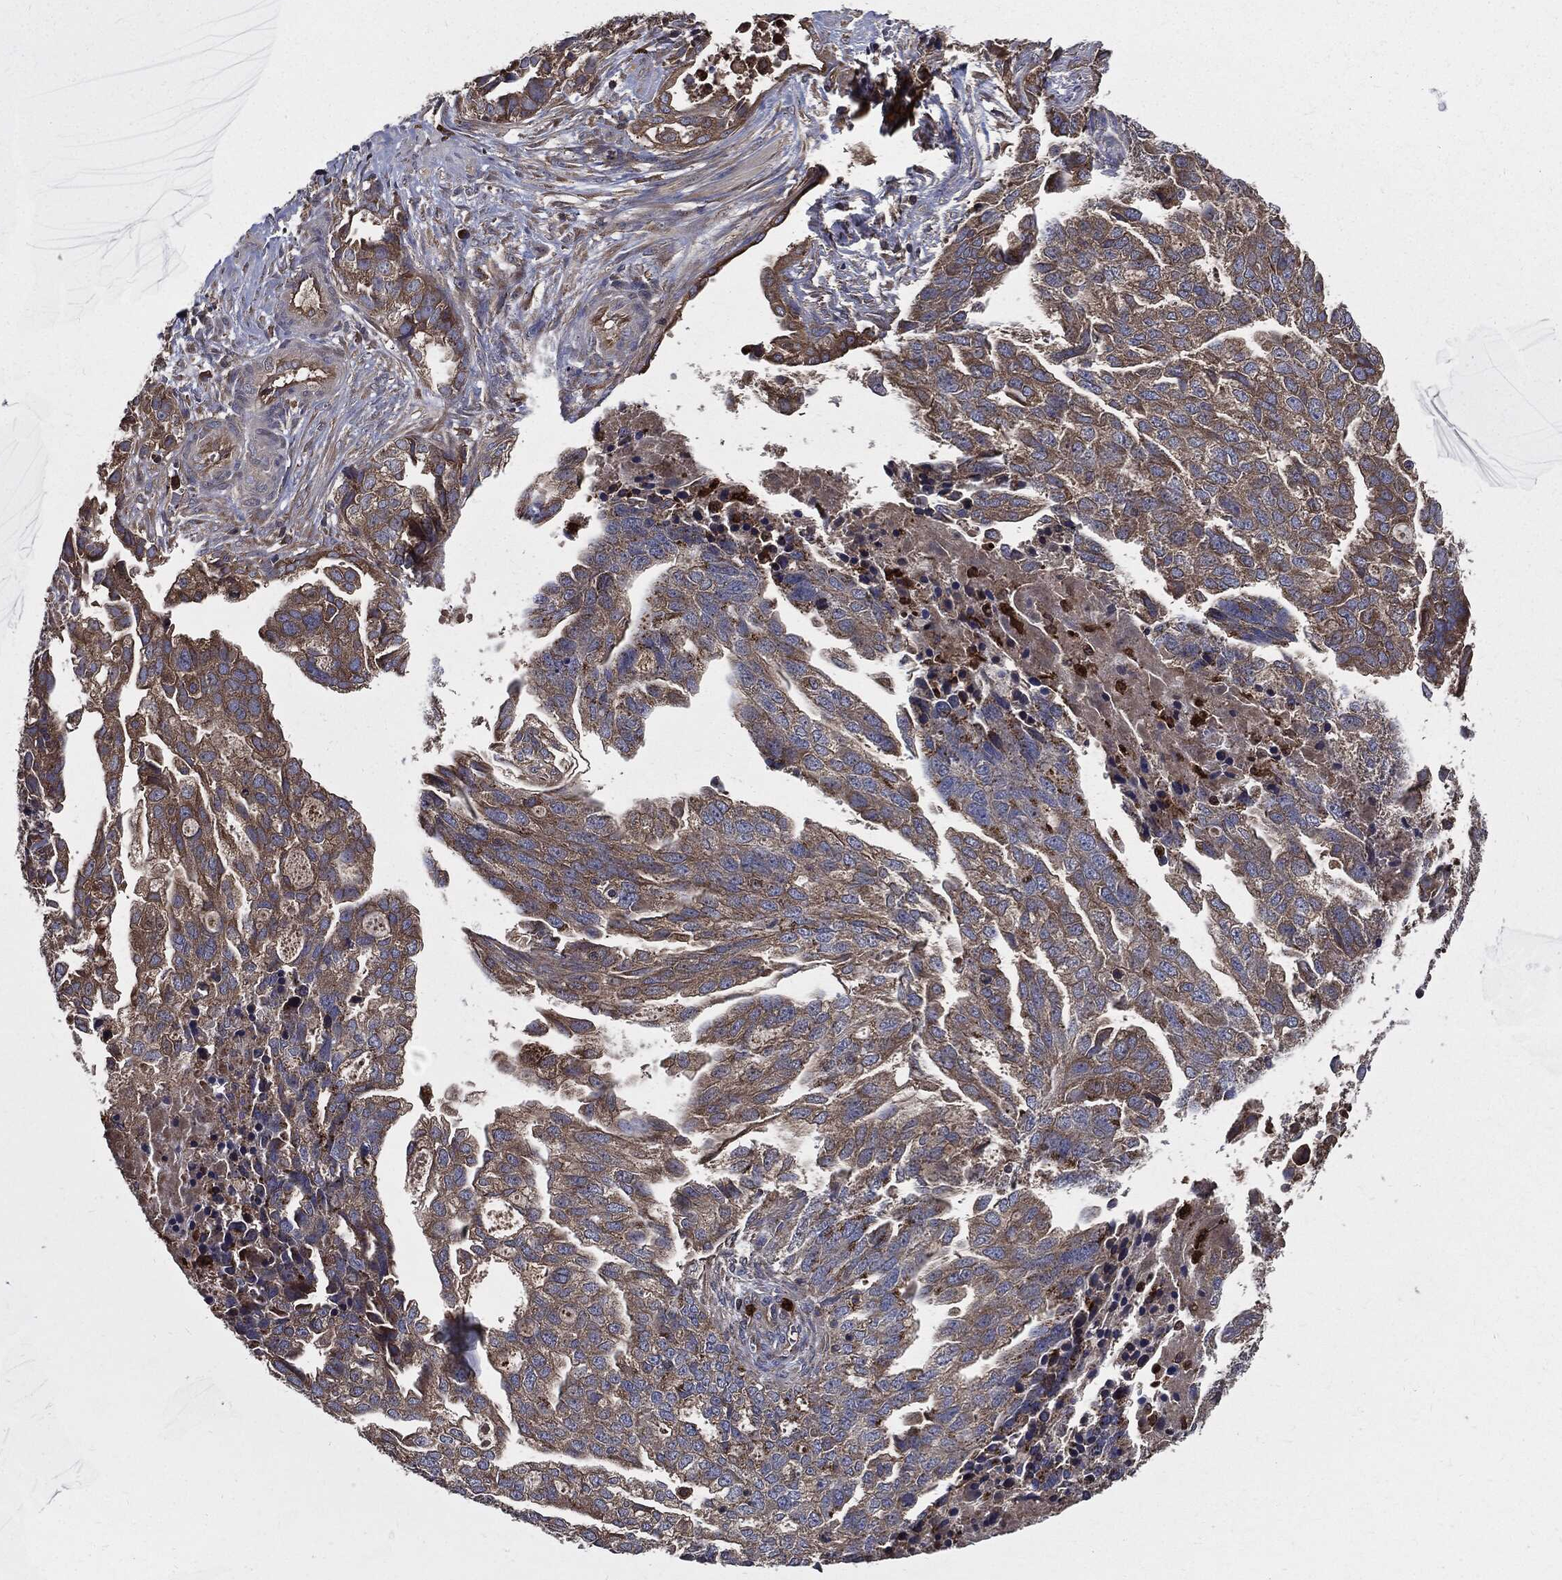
{"staining": {"intensity": "strong", "quantity": "25%-75%", "location": "cytoplasmic/membranous"}, "tissue": "ovarian cancer", "cell_type": "Tumor cells", "image_type": "cancer", "snomed": [{"axis": "morphology", "description": "Cystadenocarcinoma, serous, NOS"}, {"axis": "topography", "description": "Ovary"}], "caption": "Strong cytoplasmic/membranous positivity for a protein is seen in approximately 25%-75% of tumor cells of ovarian cancer using immunohistochemistry.", "gene": "PDCD6IP", "patient": {"sex": "female", "age": 51}}